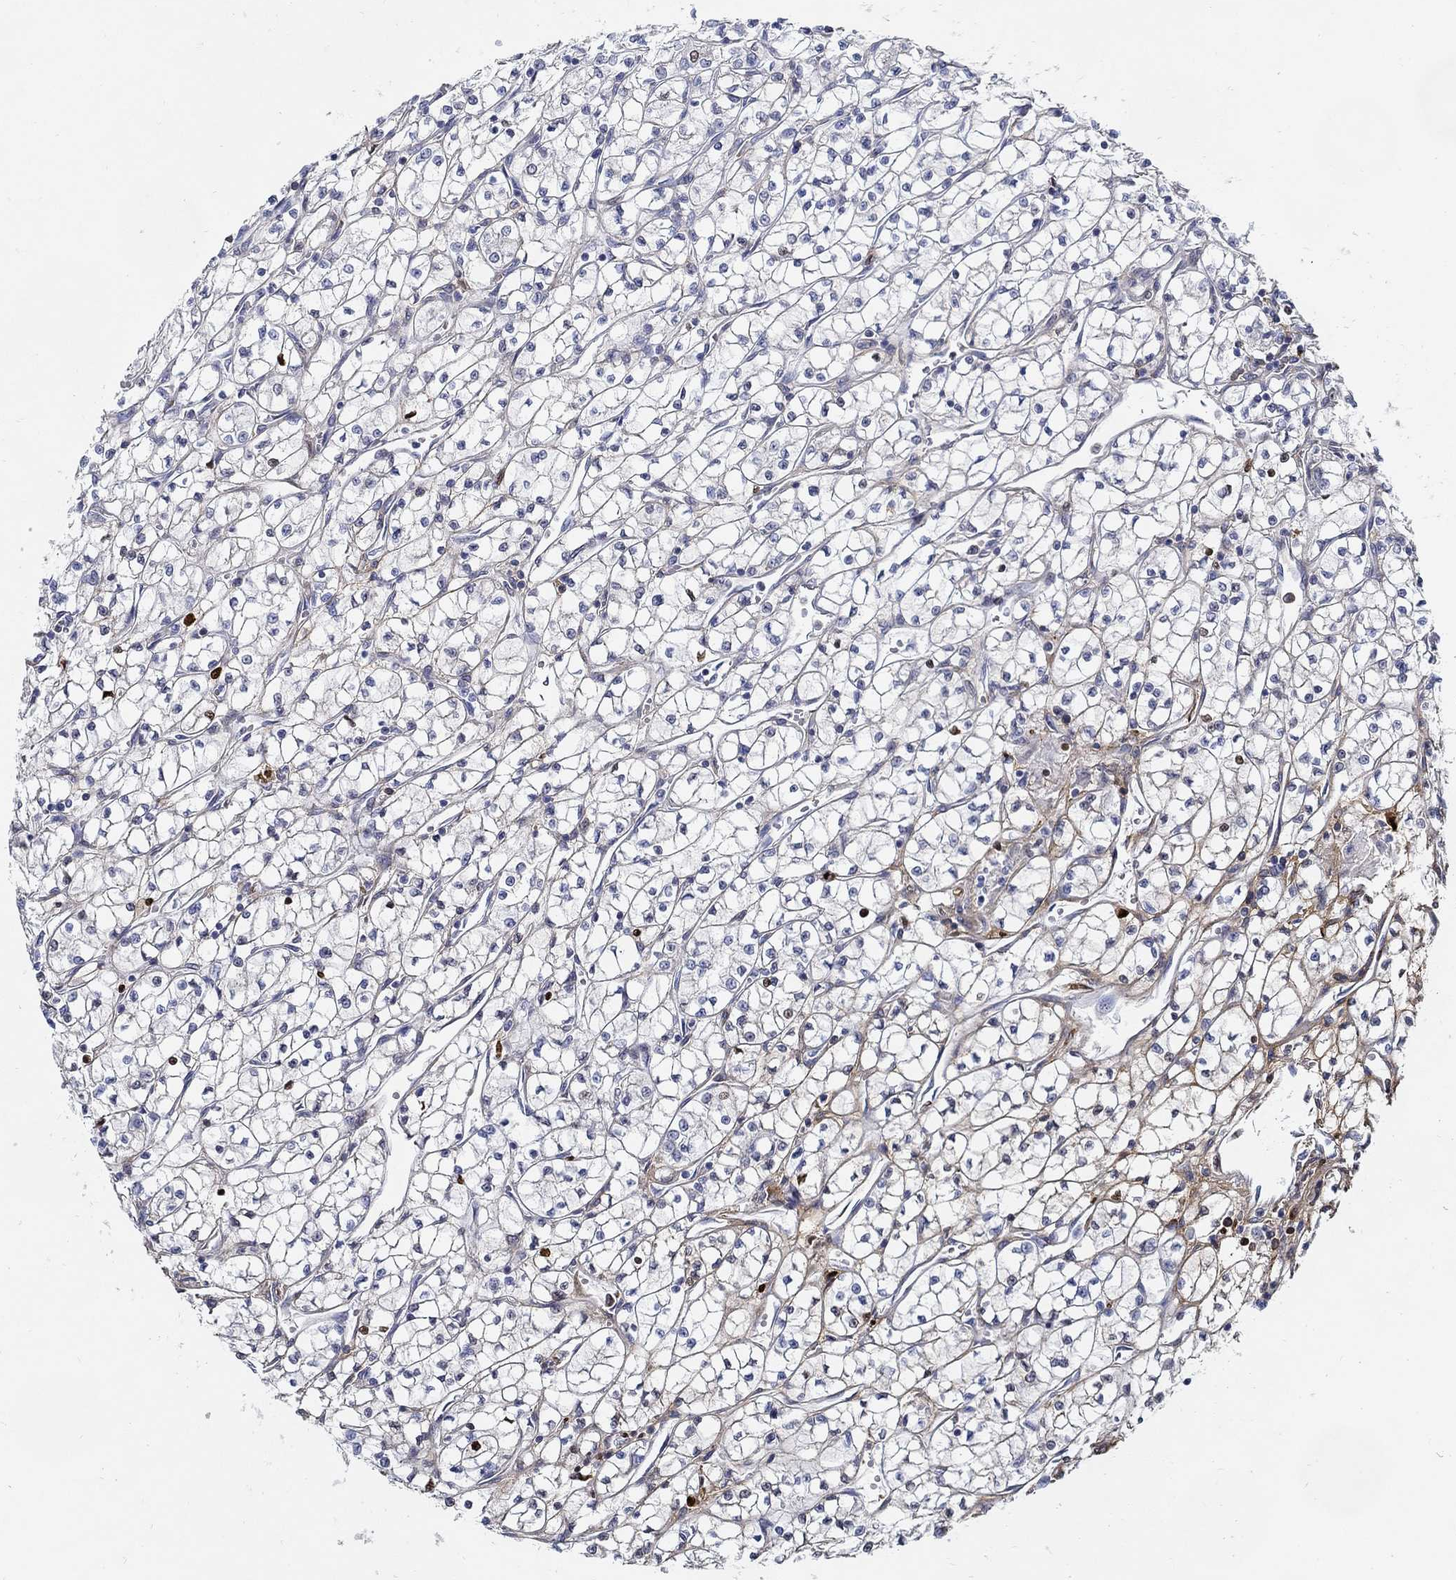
{"staining": {"intensity": "negative", "quantity": "none", "location": "none"}, "tissue": "renal cancer", "cell_type": "Tumor cells", "image_type": "cancer", "snomed": [{"axis": "morphology", "description": "Adenocarcinoma, NOS"}, {"axis": "topography", "description": "Kidney"}], "caption": "Human renal adenocarcinoma stained for a protein using IHC shows no staining in tumor cells.", "gene": "TGFBI", "patient": {"sex": "female", "age": 64}}